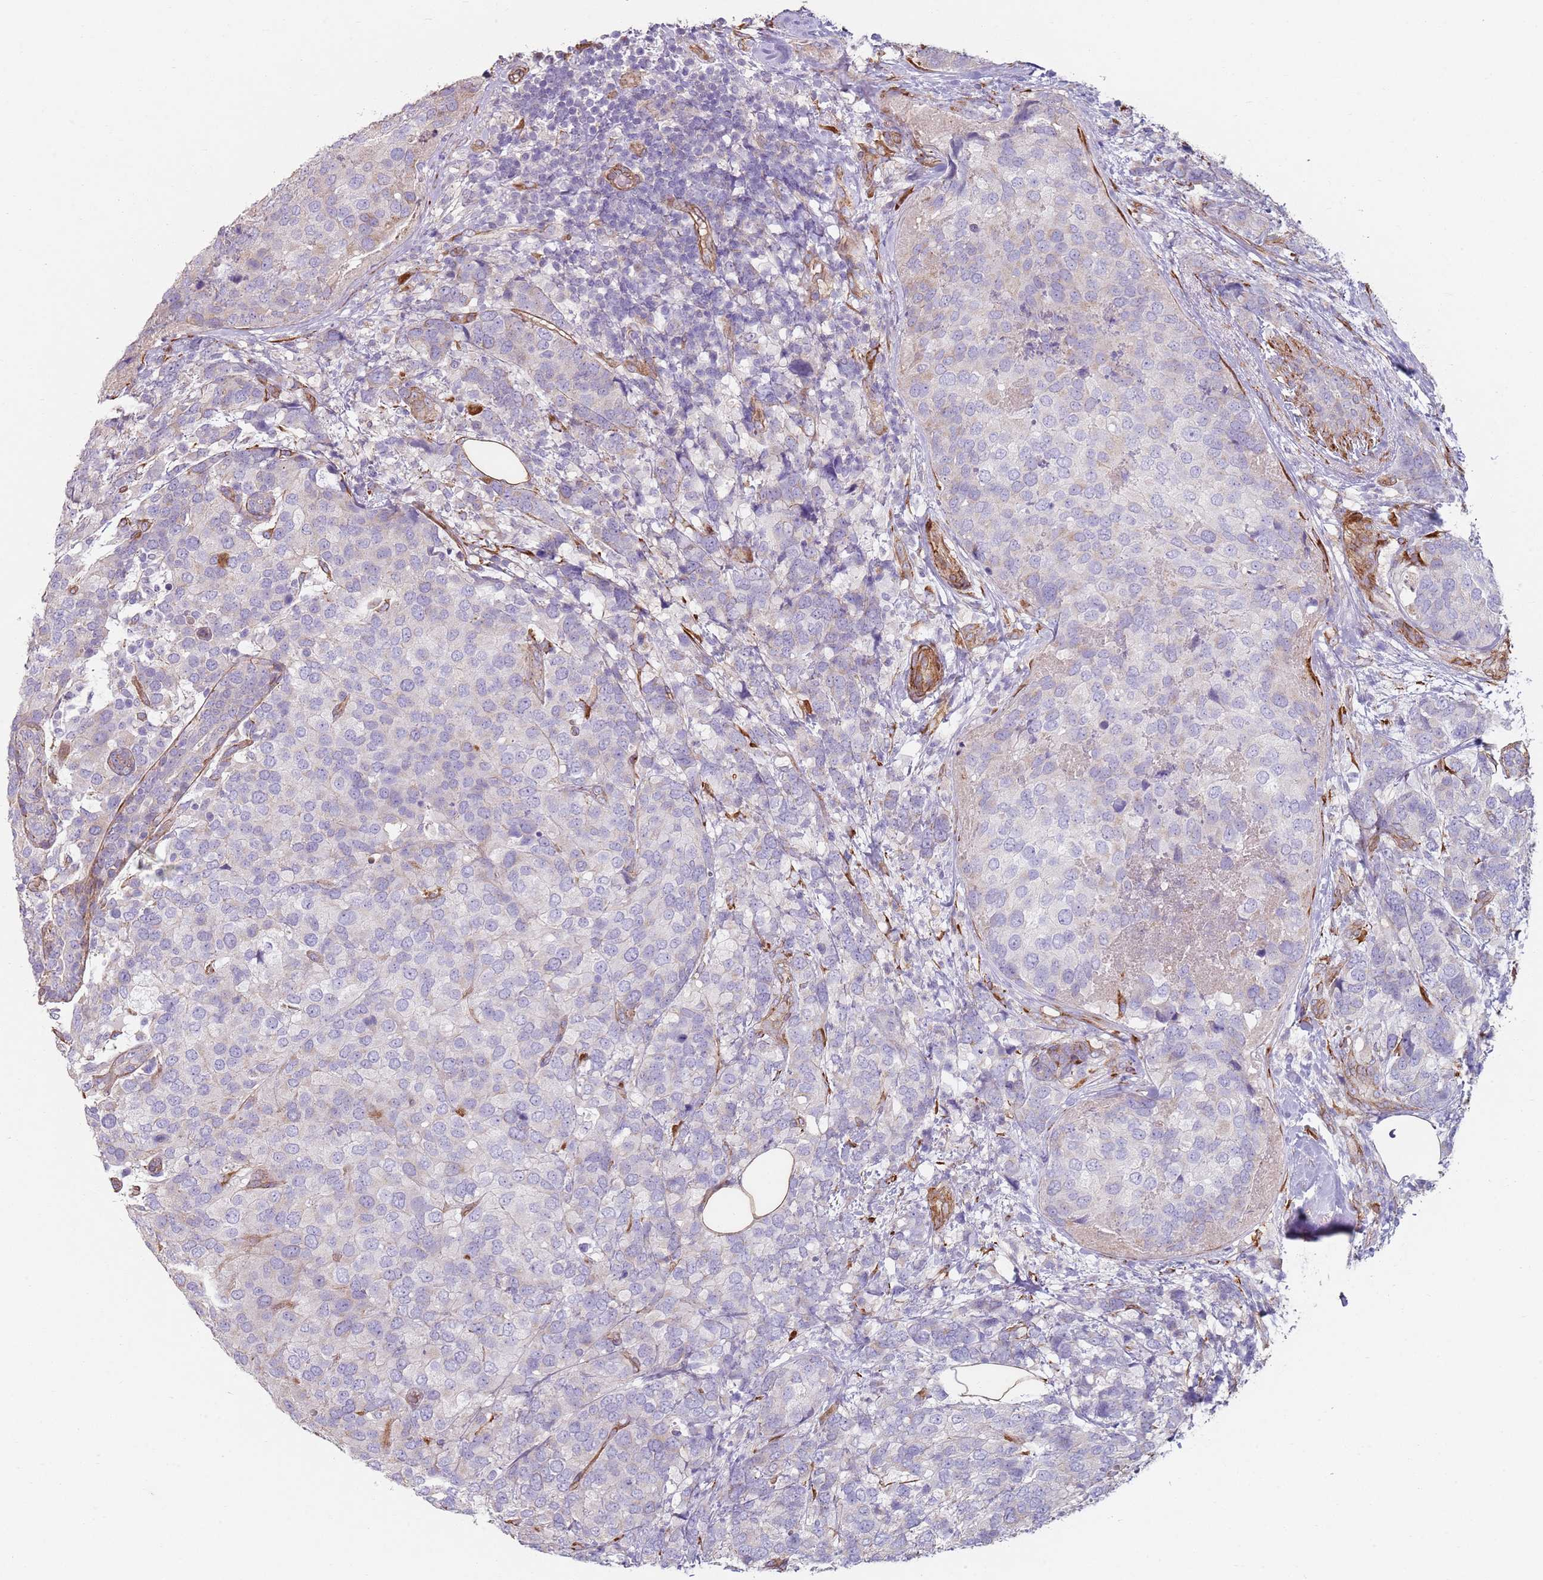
{"staining": {"intensity": "negative", "quantity": "none", "location": "none"}, "tissue": "breast cancer", "cell_type": "Tumor cells", "image_type": "cancer", "snomed": [{"axis": "morphology", "description": "Lobular carcinoma"}, {"axis": "topography", "description": "Breast"}], "caption": "A high-resolution micrograph shows immunohistochemistry staining of breast cancer, which displays no significant expression in tumor cells. (Brightfield microscopy of DAB (3,3'-diaminobenzidine) immunohistochemistry (IHC) at high magnification).", "gene": "PHLPP2", "patient": {"sex": "female", "age": 59}}